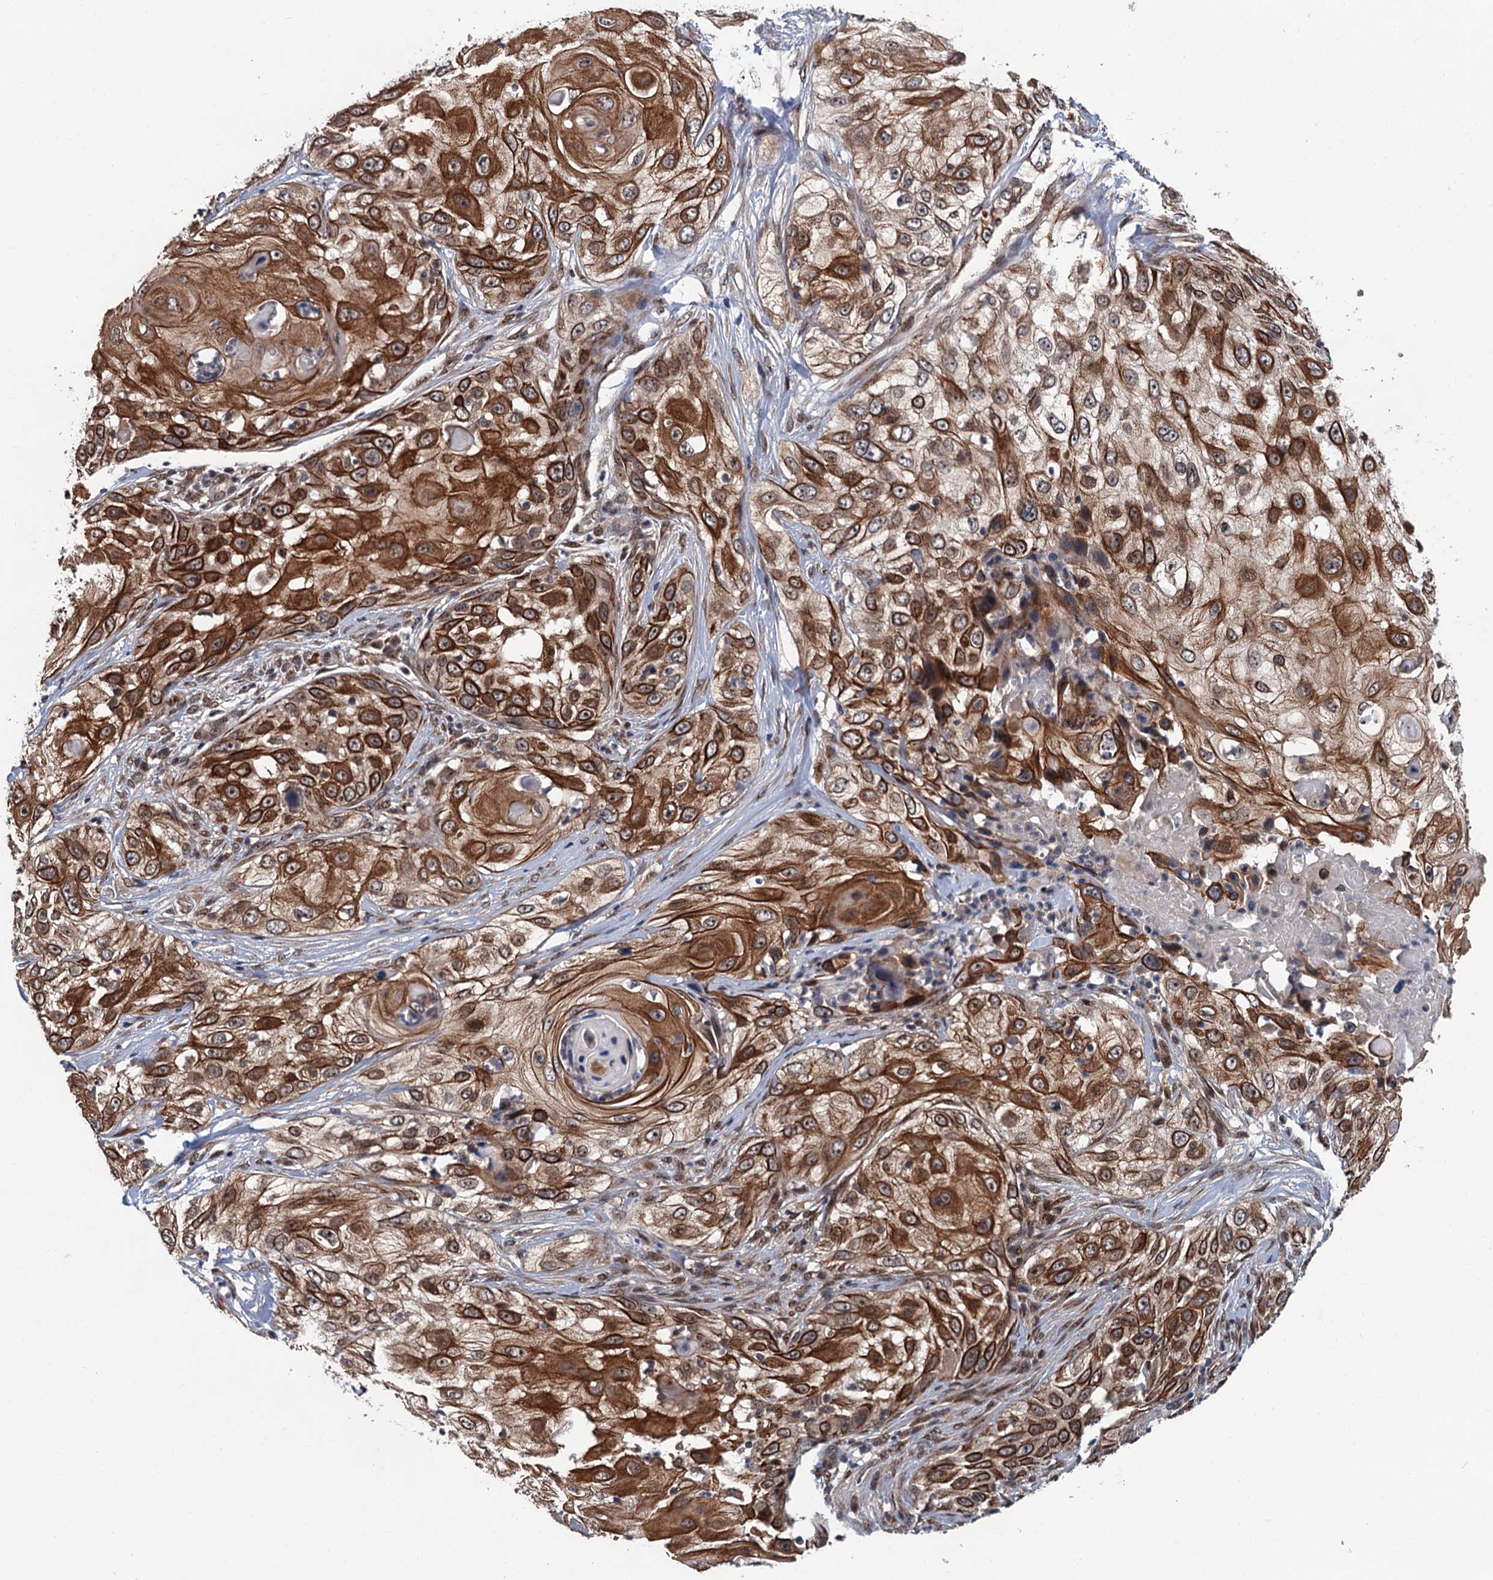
{"staining": {"intensity": "strong", "quantity": ">75%", "location": "cytoplasmic/membranous"}, "tissue": "skin cancer", "cell_type": "Tumor cells", "image_type": "cancer", "snomed": [{"axis": "morphology", "description": "Squamous cell carcinoma, NOS"}, {"axis": "topography", "description": "Skin"}], "caption": "Immunohistochemical staining of squamous cell carcinoma (skin) shows high levels of strong cytoplasmic/membranous positivity in approximately >75% of tumor cells.", "gene": "RASSF4", "patient": {"sex": "female", "age": 44}}